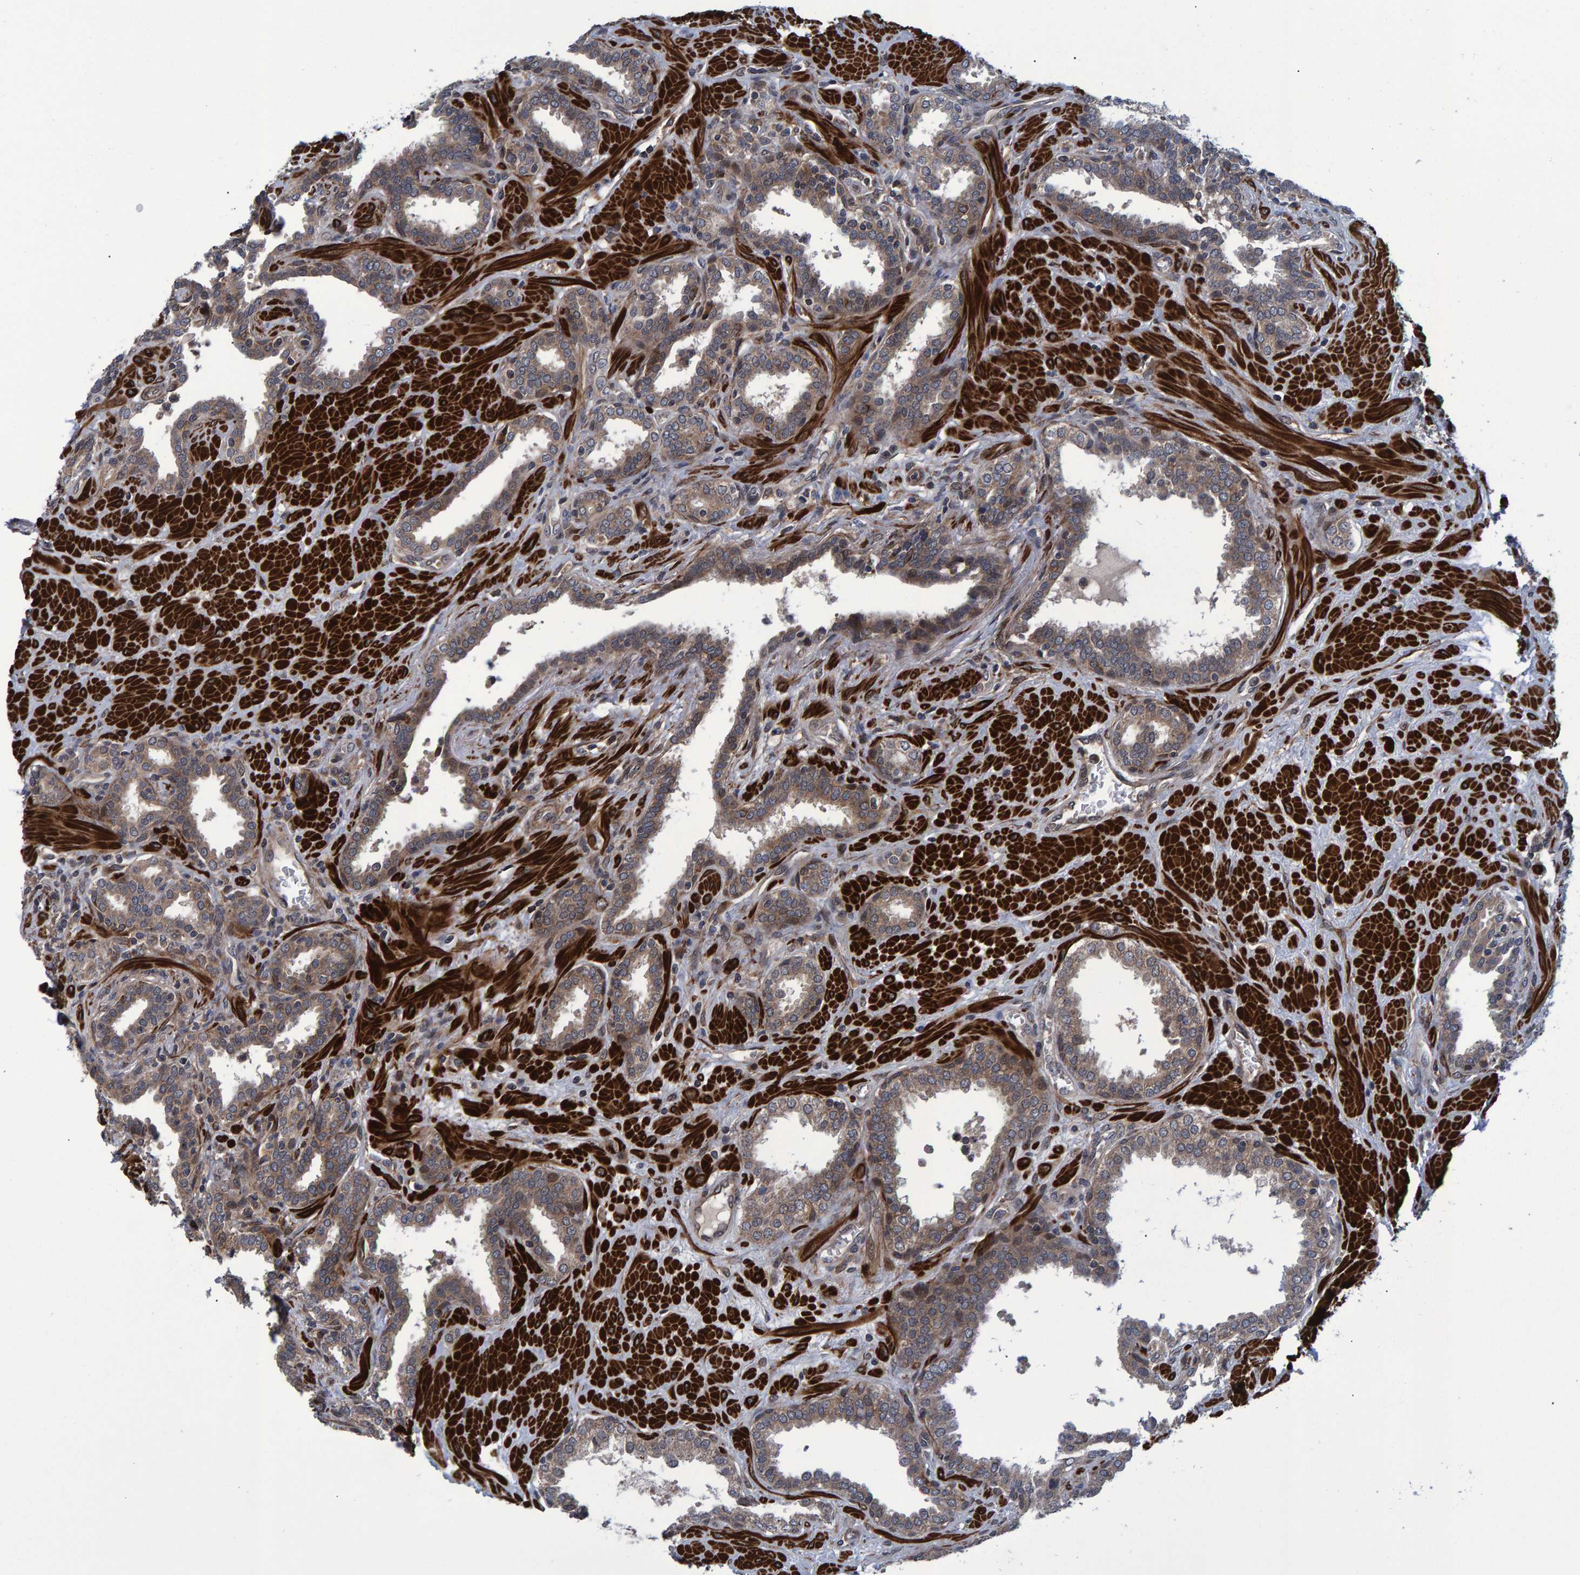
{"staining": {"intensity": "weak", "quantity": ">75%", "location": "cytoplasmic/membranous"}, "tissue": "prostate", "cell_type": "Glandular cells", "image_type": "normal", "snomed": [{"axis": "morphology", "description": "Normal tissue, NOS"}, {"axis": "topography", "description": "Prostate"}], "caption": "Prostate was stained to show a protein in brown. There is low levels of weak cytoplasmic/membranous expression in approximately >75% of glandular cells. The staining was performed using DAB, with brown indicating positive protein expression. Nuclei are stained blue with hematoxylin.", "gene": "ATP6V1H", "patient": {"sex": "male", "age": 51}}